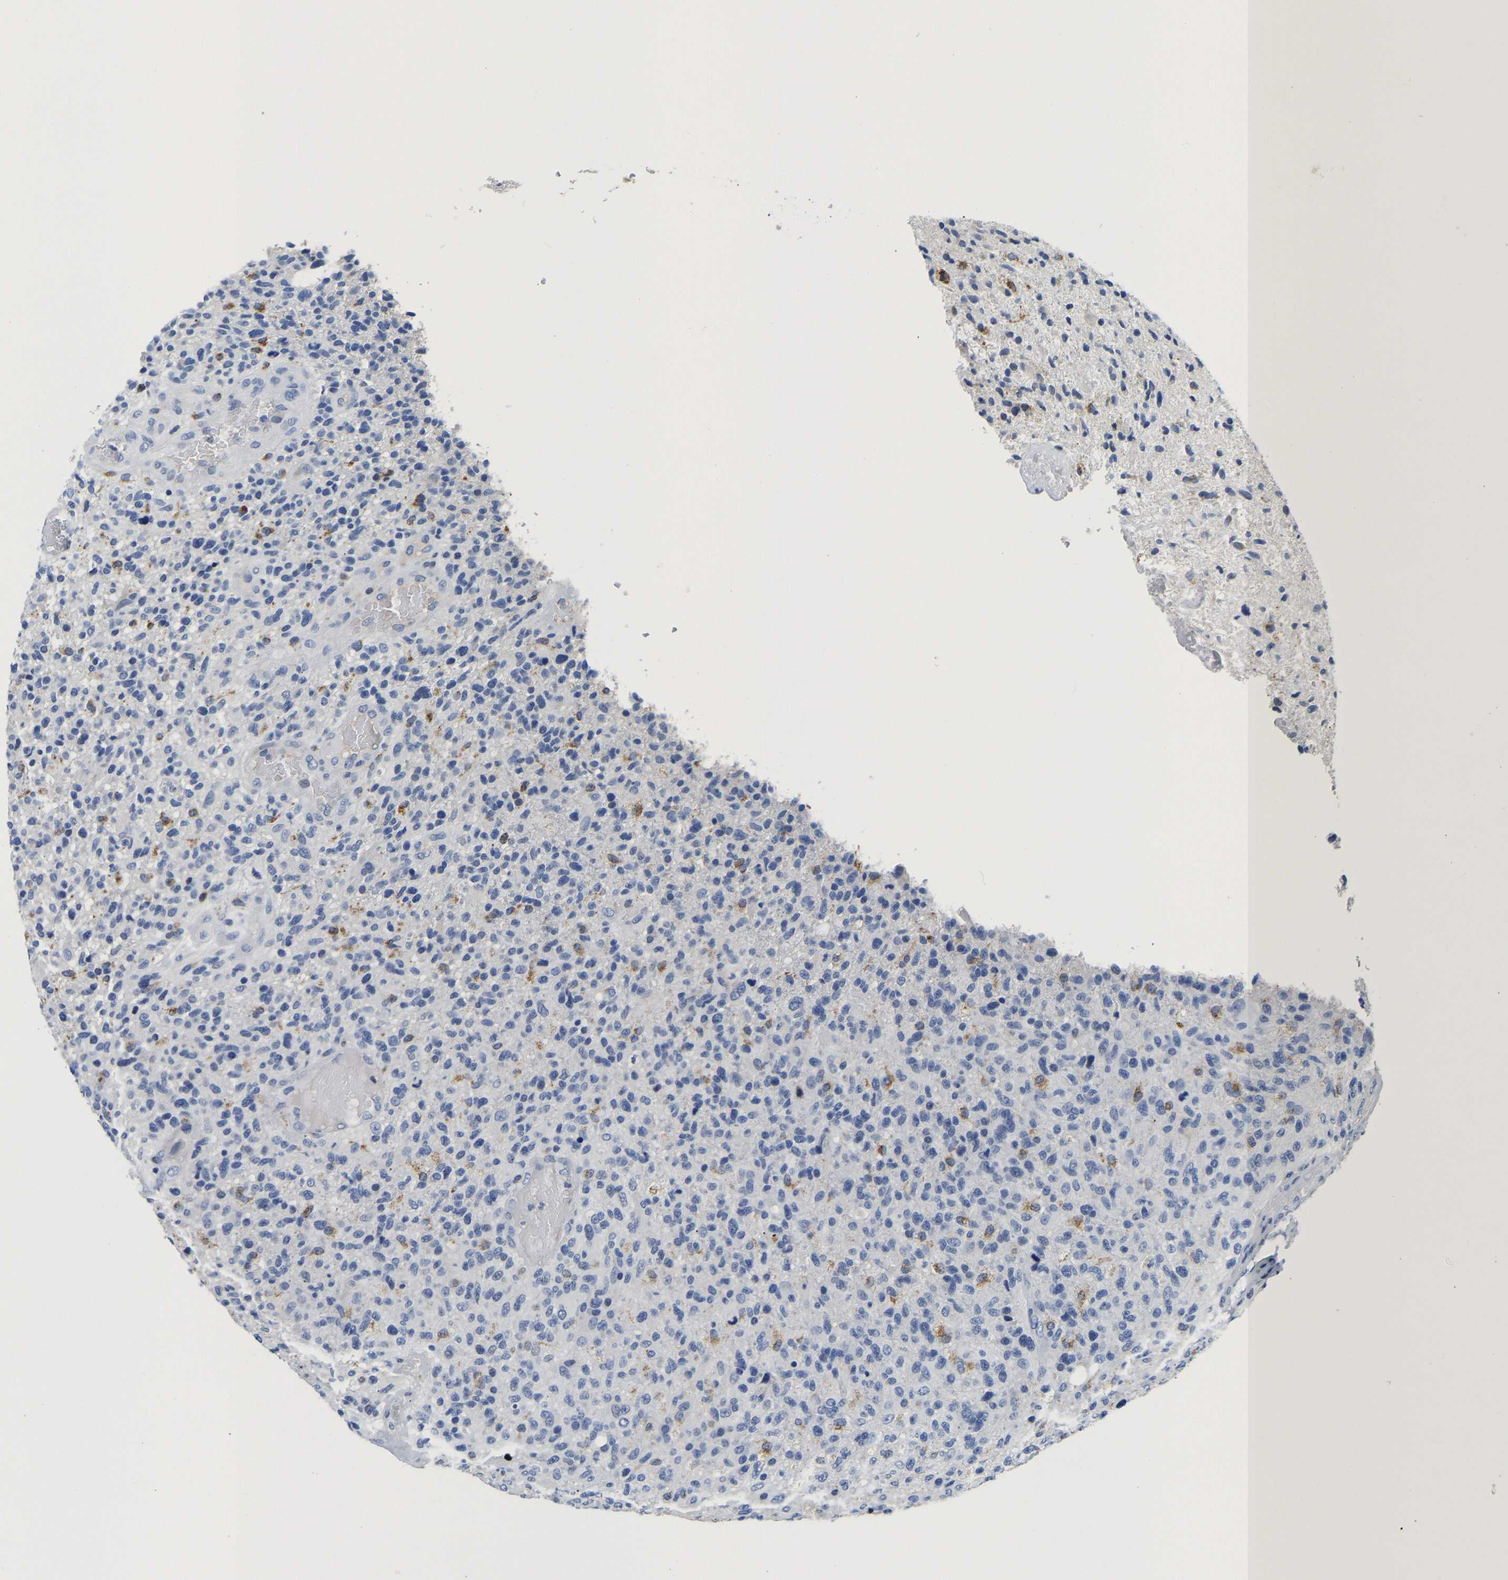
{"staining": {"intensity": "moderate", "quantity": "<25%", "location": "cytoplasmic/membranous"}, "tissue": "glioma", "cell_type": "Tumor cells", "image_type": "cancer", "snomed": [{"axis": "morphology", "description": "Glioma, malignant, High grade"}, {"axis": "topography", "description": "Brain"}], "caption": "Immunohistochemical staining of malignant glioma (high-grade) reveals low levels of moderate cytoplasmic/membranous expression in approximately <25% of tumor cells.", "gene": "PCK2", "patient": {"sex": "male", "age": 72}}